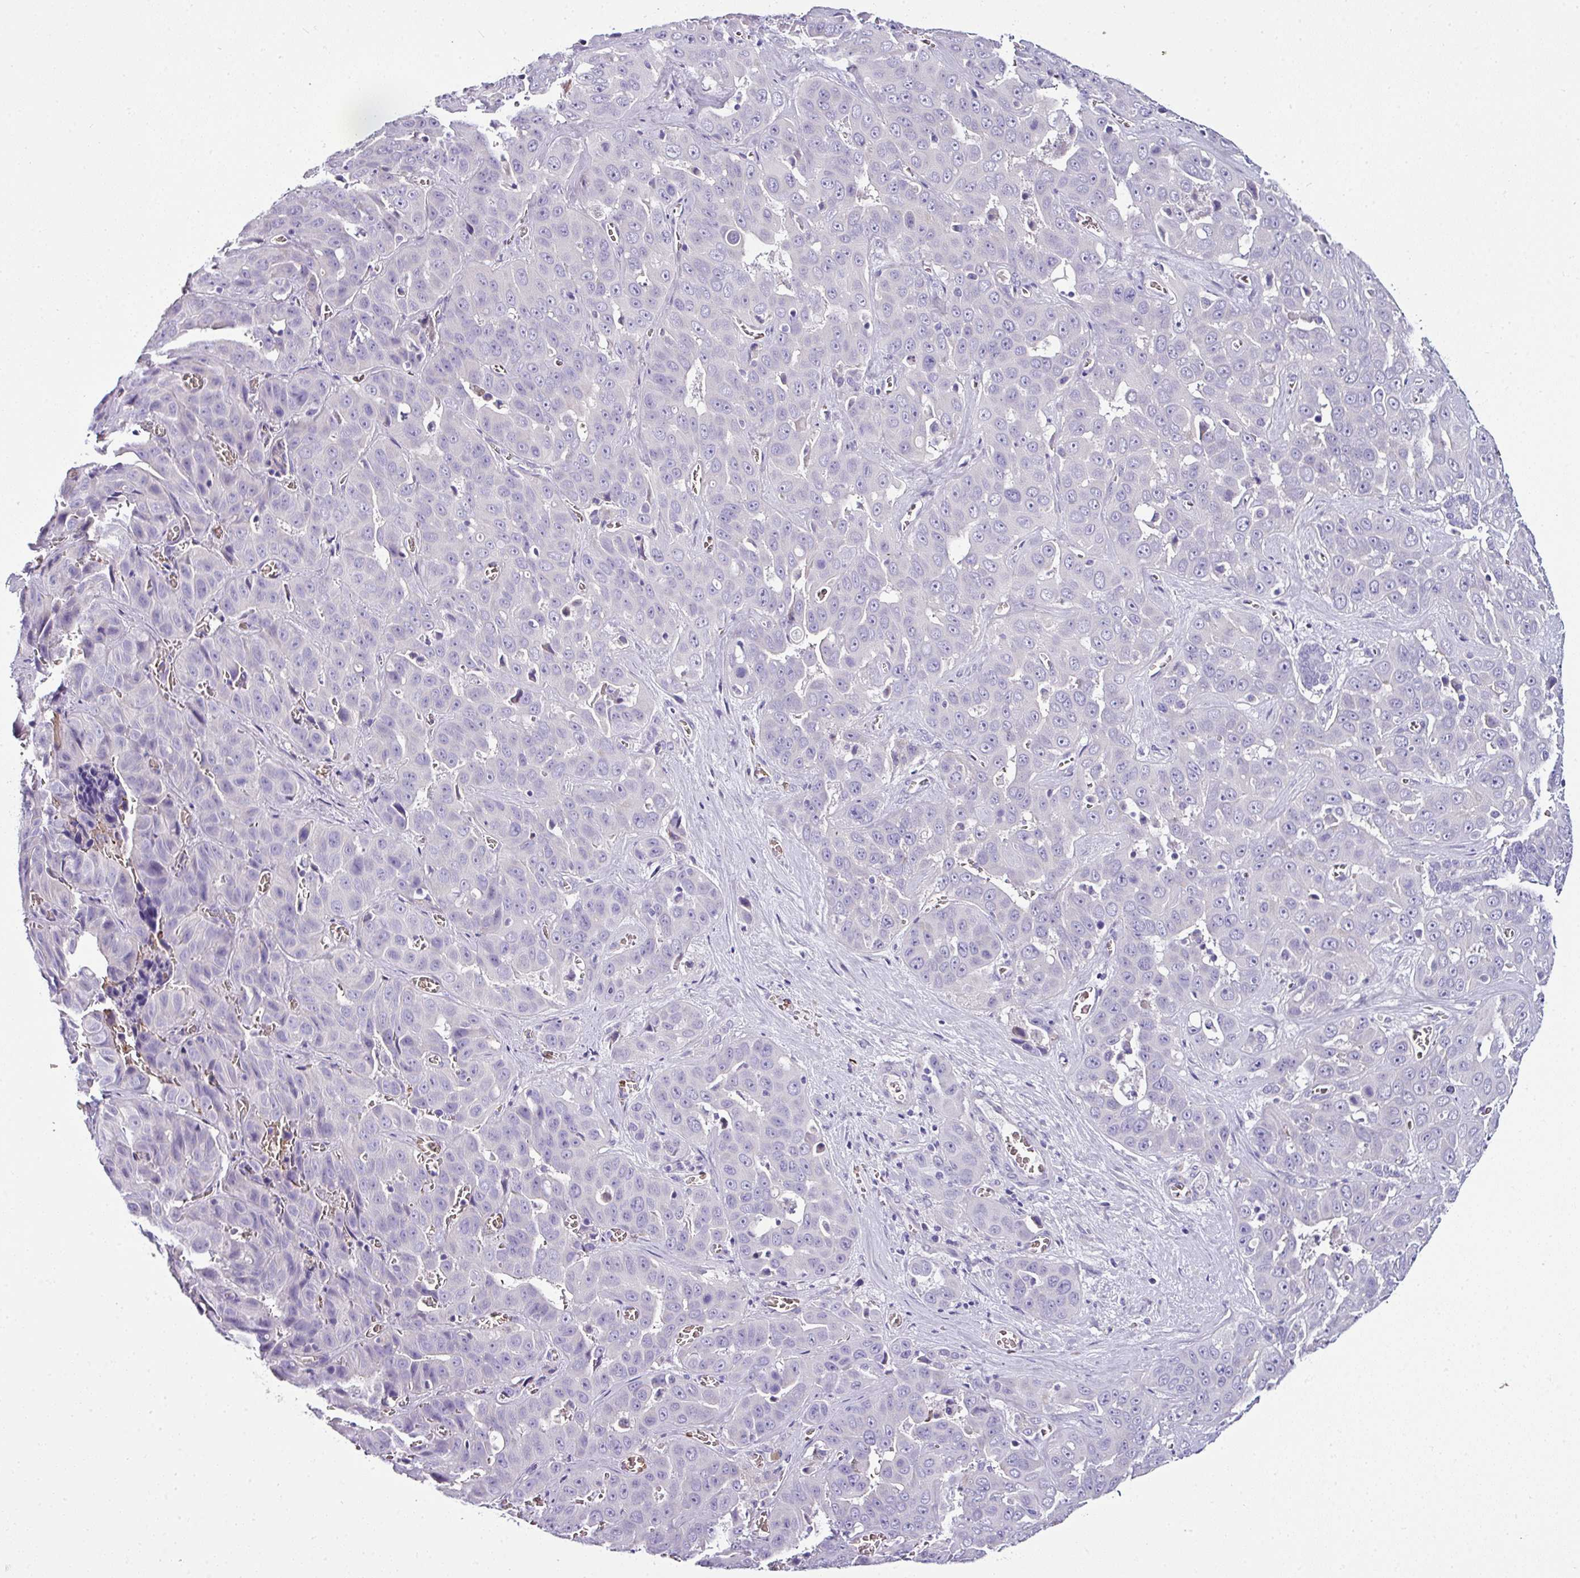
{"staining": {"intensity": "negative", "quantity": "none", "location": "none"}, "tissue": "liver cancer", "cell_type": "Tumor cells", "image_type": "cancer", "snomed": [{"axis": "morphology", "description": "Cholangiocarcinoma"}, {"axis": "topography", "description": "Liver"}], "caption": "Immunohistochemistry (IHC) of cholangiocarcinoma (liver) shows no expression in tumor cells.", "gene": "NAPSA", "patient": {"sex": "female", "age": 52}}